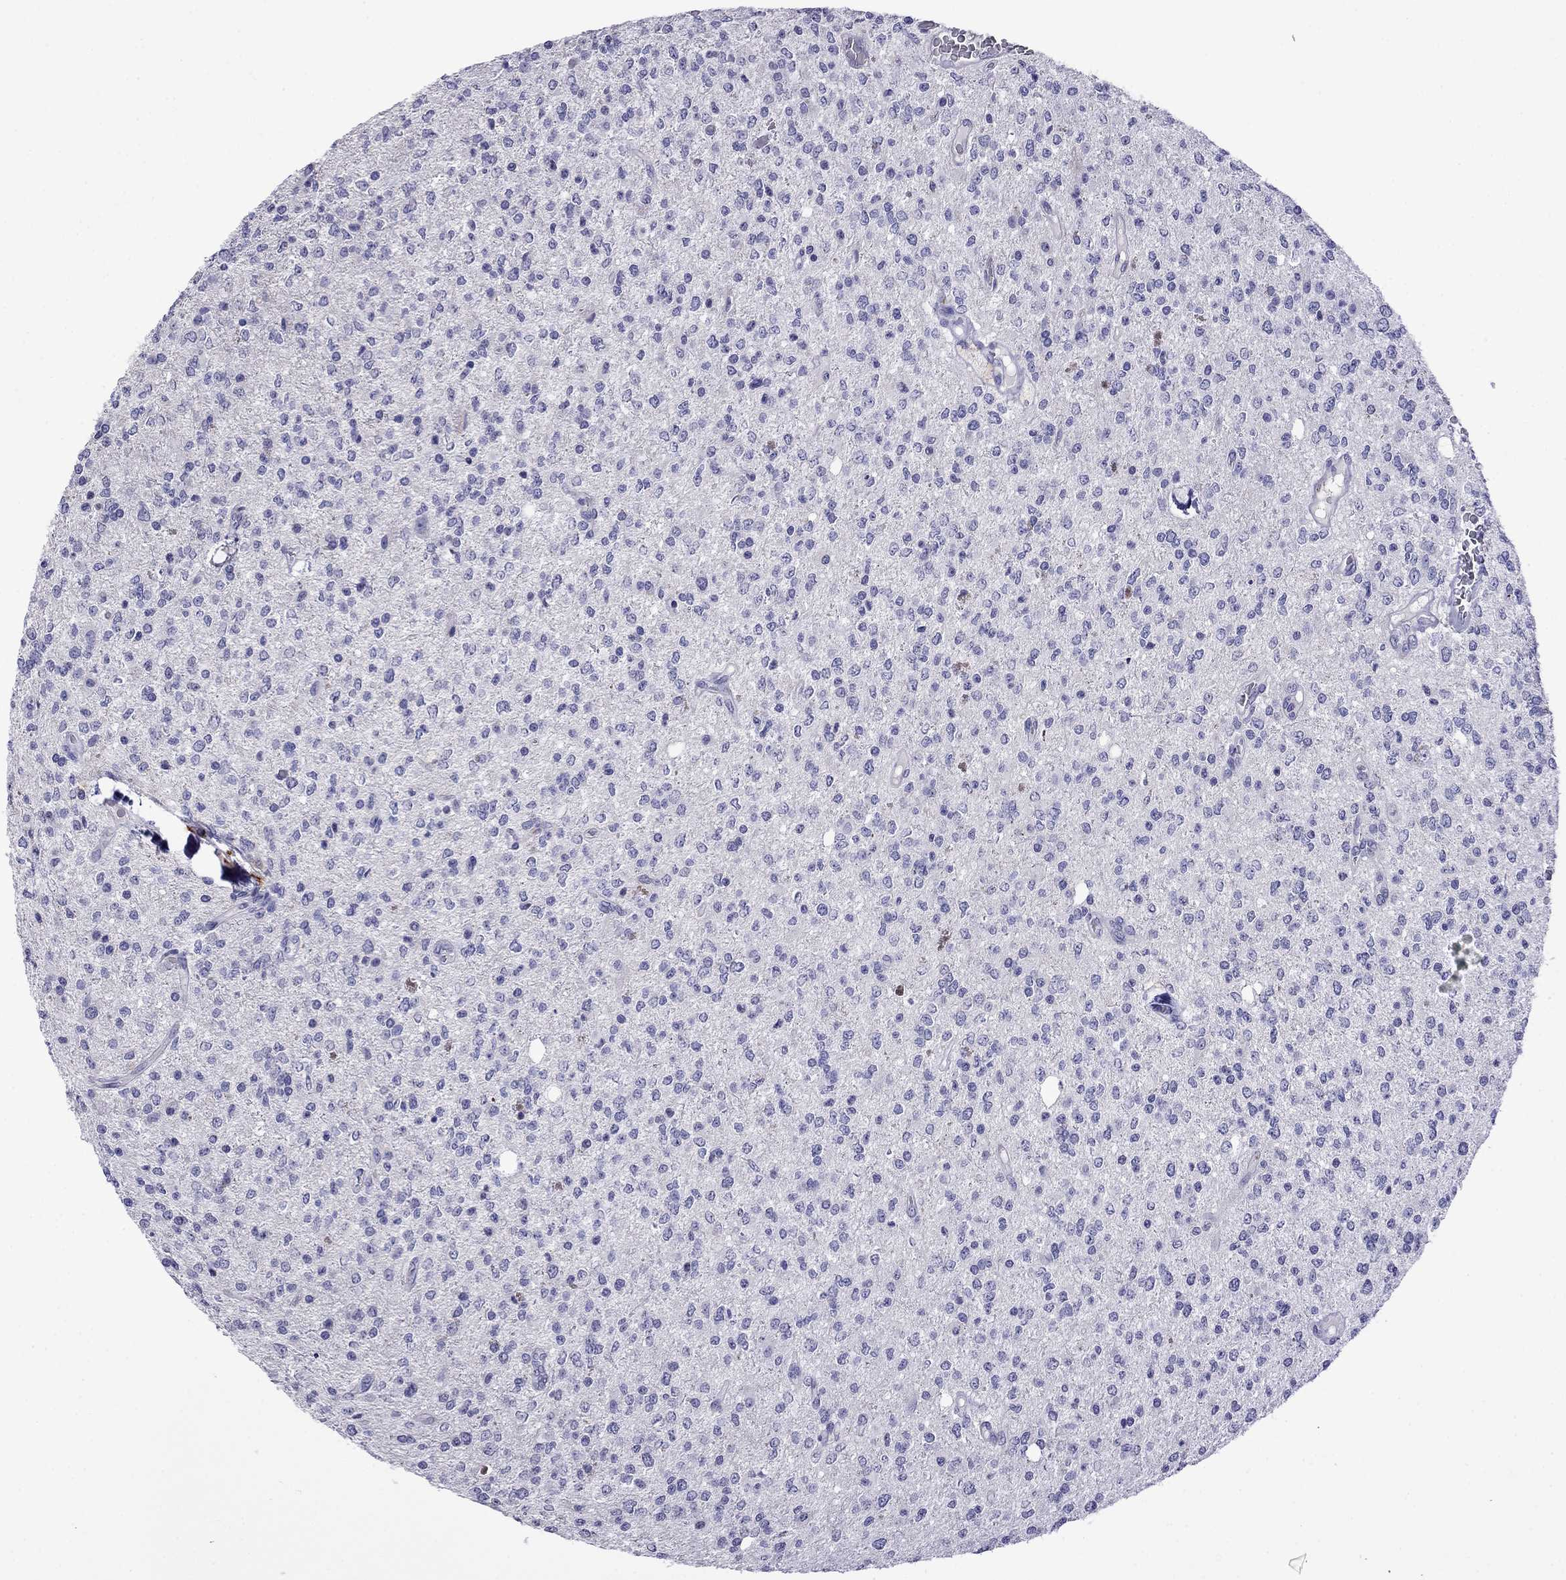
{"staining": {"intensity": "negative", "quantity": "none", "location": "none"}, "tissue": "glioma", "cell_type": "Tumor cells", "image_type": "cancer", "snomed": [{"axis": "morphology", "description": "Glioma, malignant, Low grade"}, {"axis": "topography", "description": "Brain"}], "caption": "Glioma was stained to show a protein in brown. There is no significant staining in tumor cells. (Stains: DAB immunohistochemistry with hematoxylin counter stain, Microscopy: brightfield microscopy at high magnification).", "gene": "STAR", "patient": {"sex": "male", "age": 67}}